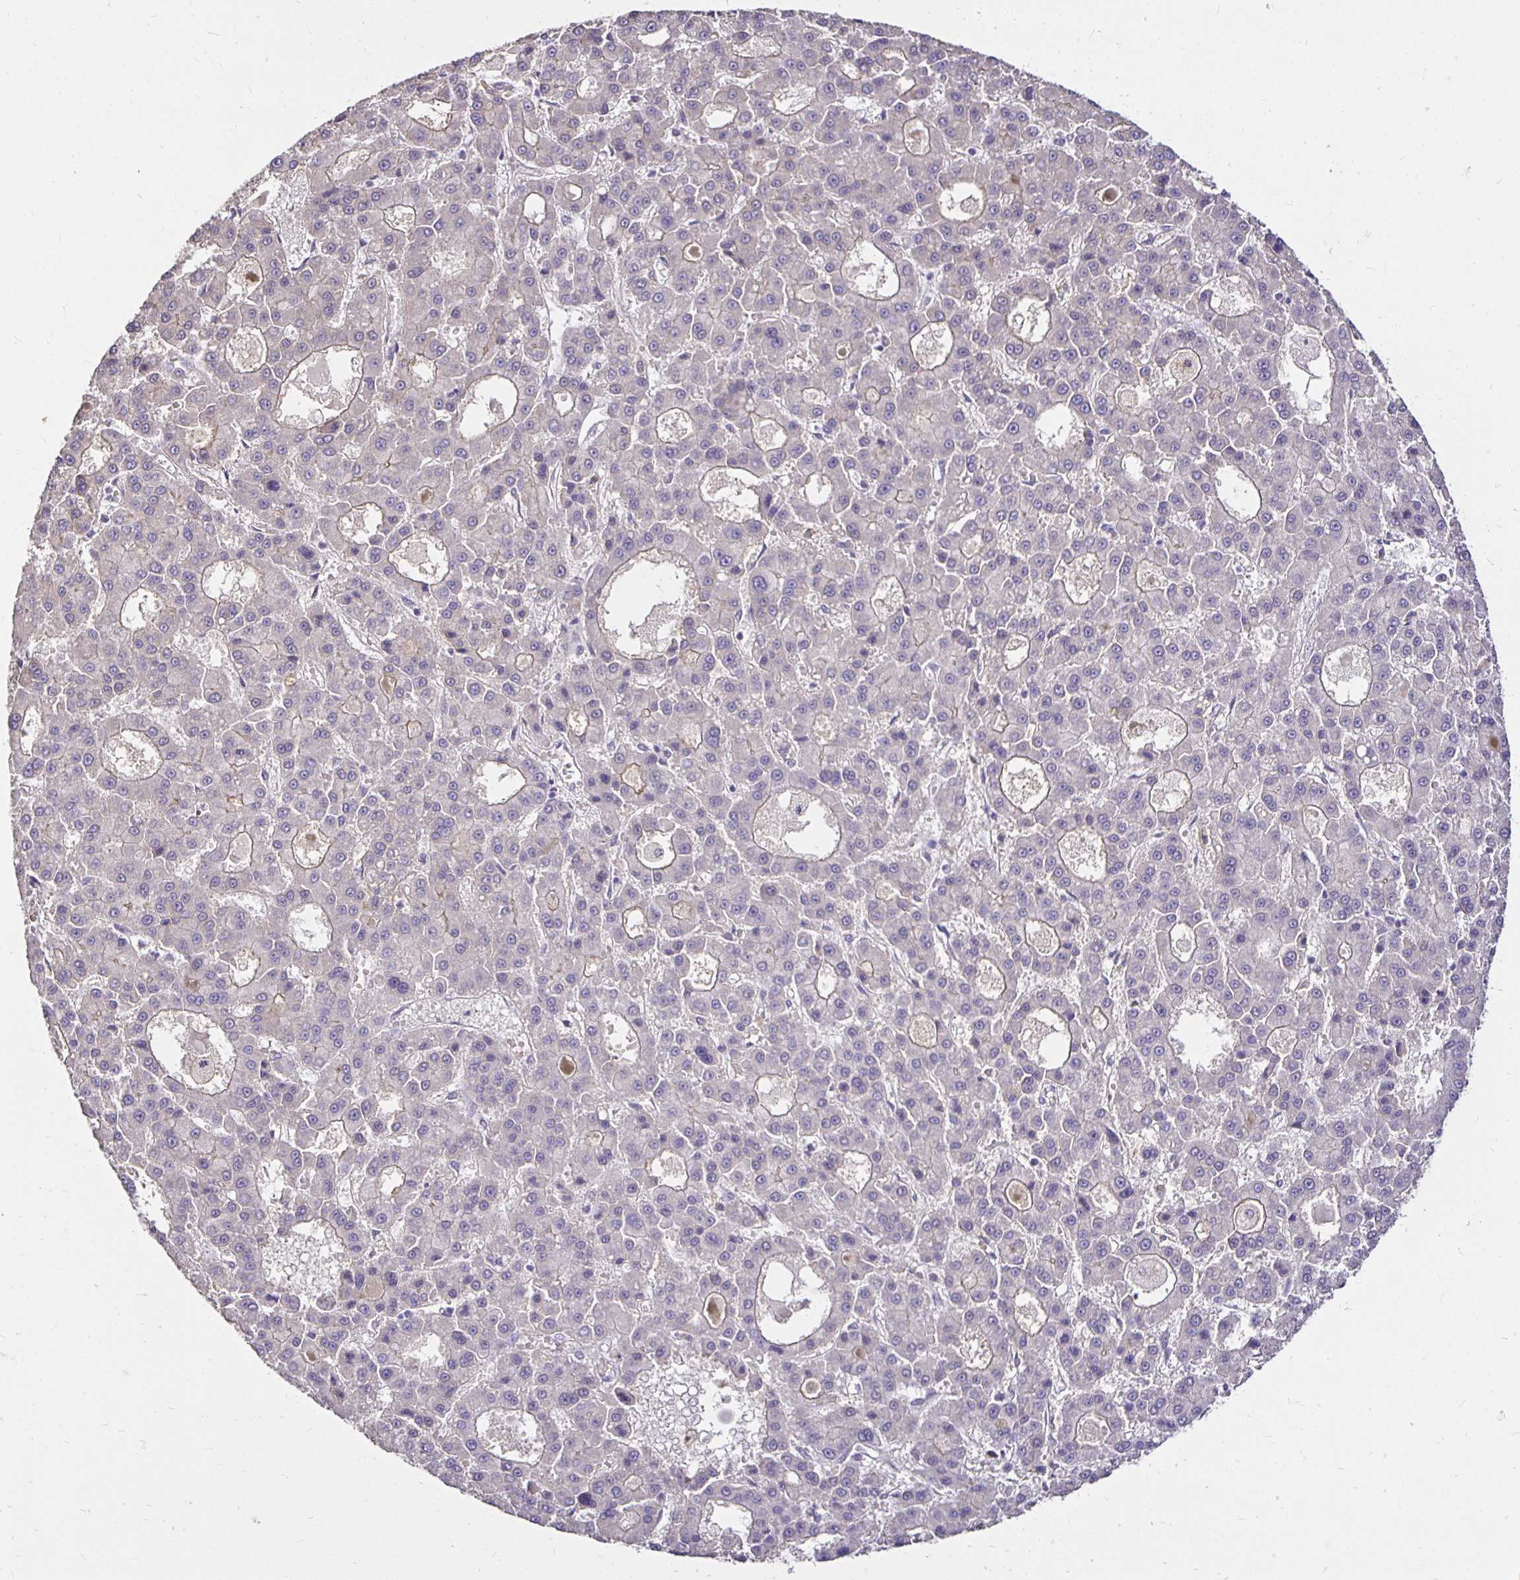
{"staining": {"intensity": "negative", "quantity": "none", "location": "none"}, "tissue": "liver cancer", "cell_type": "Tumor cells", "image_type": "cancer", "snomed": [{"axis": "morphology", "description": "Carcinoma, Hepatocellular, NOS"}, {"axis": "topography", "description": "Liver"}], "caption": "High power microscopy image of an IHC micrograph of liver hepatocellular carcinoma, revealing no significant expression in tumor cells. Brightfield microscopy of immunohistochemistry (IHC) stained with DAB (brown) and hematoxylin (blue), captured at high magnification.", "gene": "PNPLA3", "patient": {"sex": "male", "age": 70}}